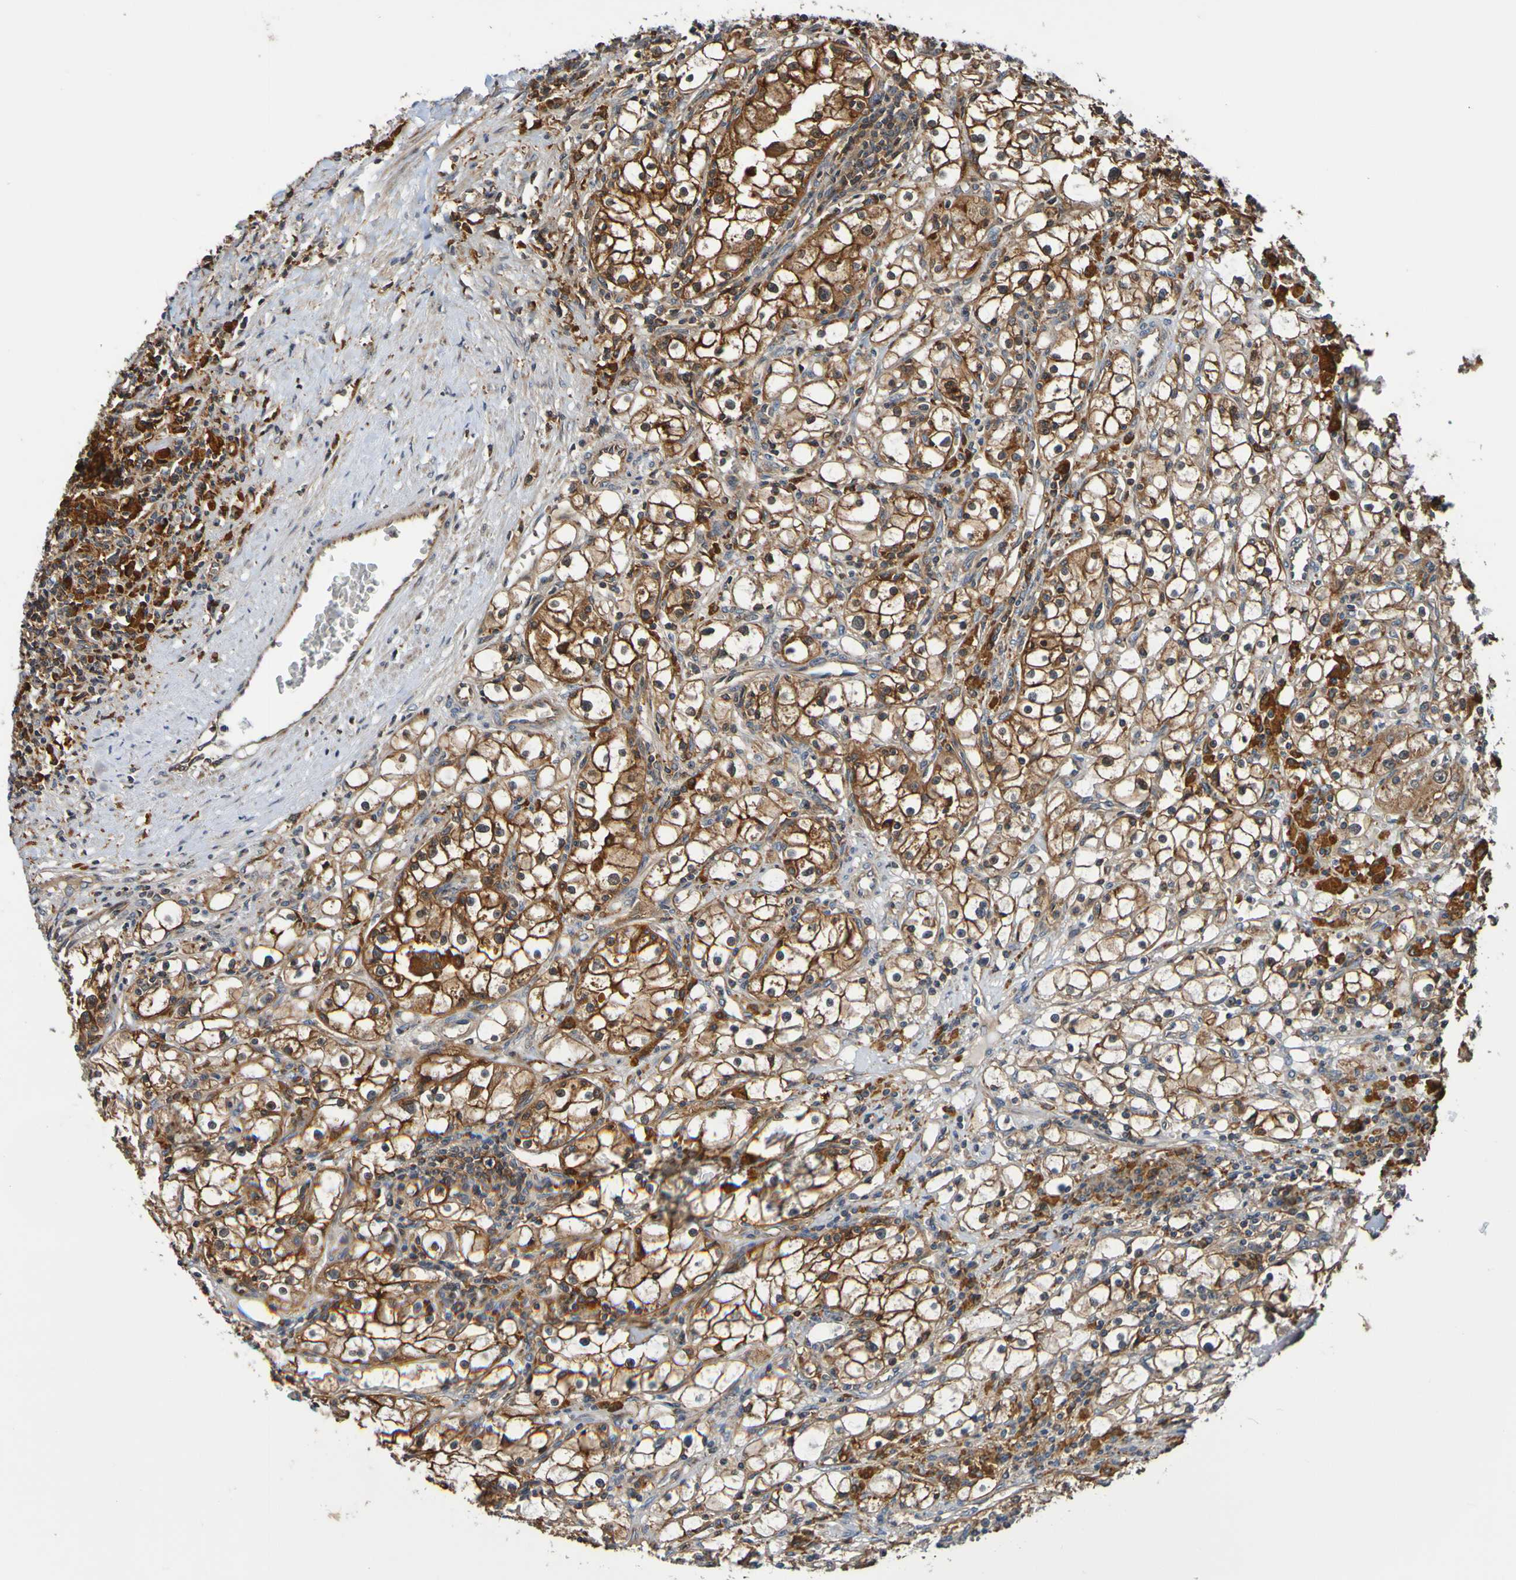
{"staining": {"intensity": "strong", "quantity": ">75%", "location": "cytoplasmic/membranous"}, "tissue": "renal cancer", "cell_type": "Tumor cells", "image_type": "cancer", "snomed": [{"axis": "morphology", "description": "Adenocarcinoma, NOS"}, {"axis": "topography", "description": "Kidney"}], "caption": "Human renal cancer stained for a protein (brown) exhibits strong cytoplasmic/membranous positive expression in approximately >75% of tumor cells.", "gene": "AXIN1", "patient": {"sex": "male", "age": 56}}